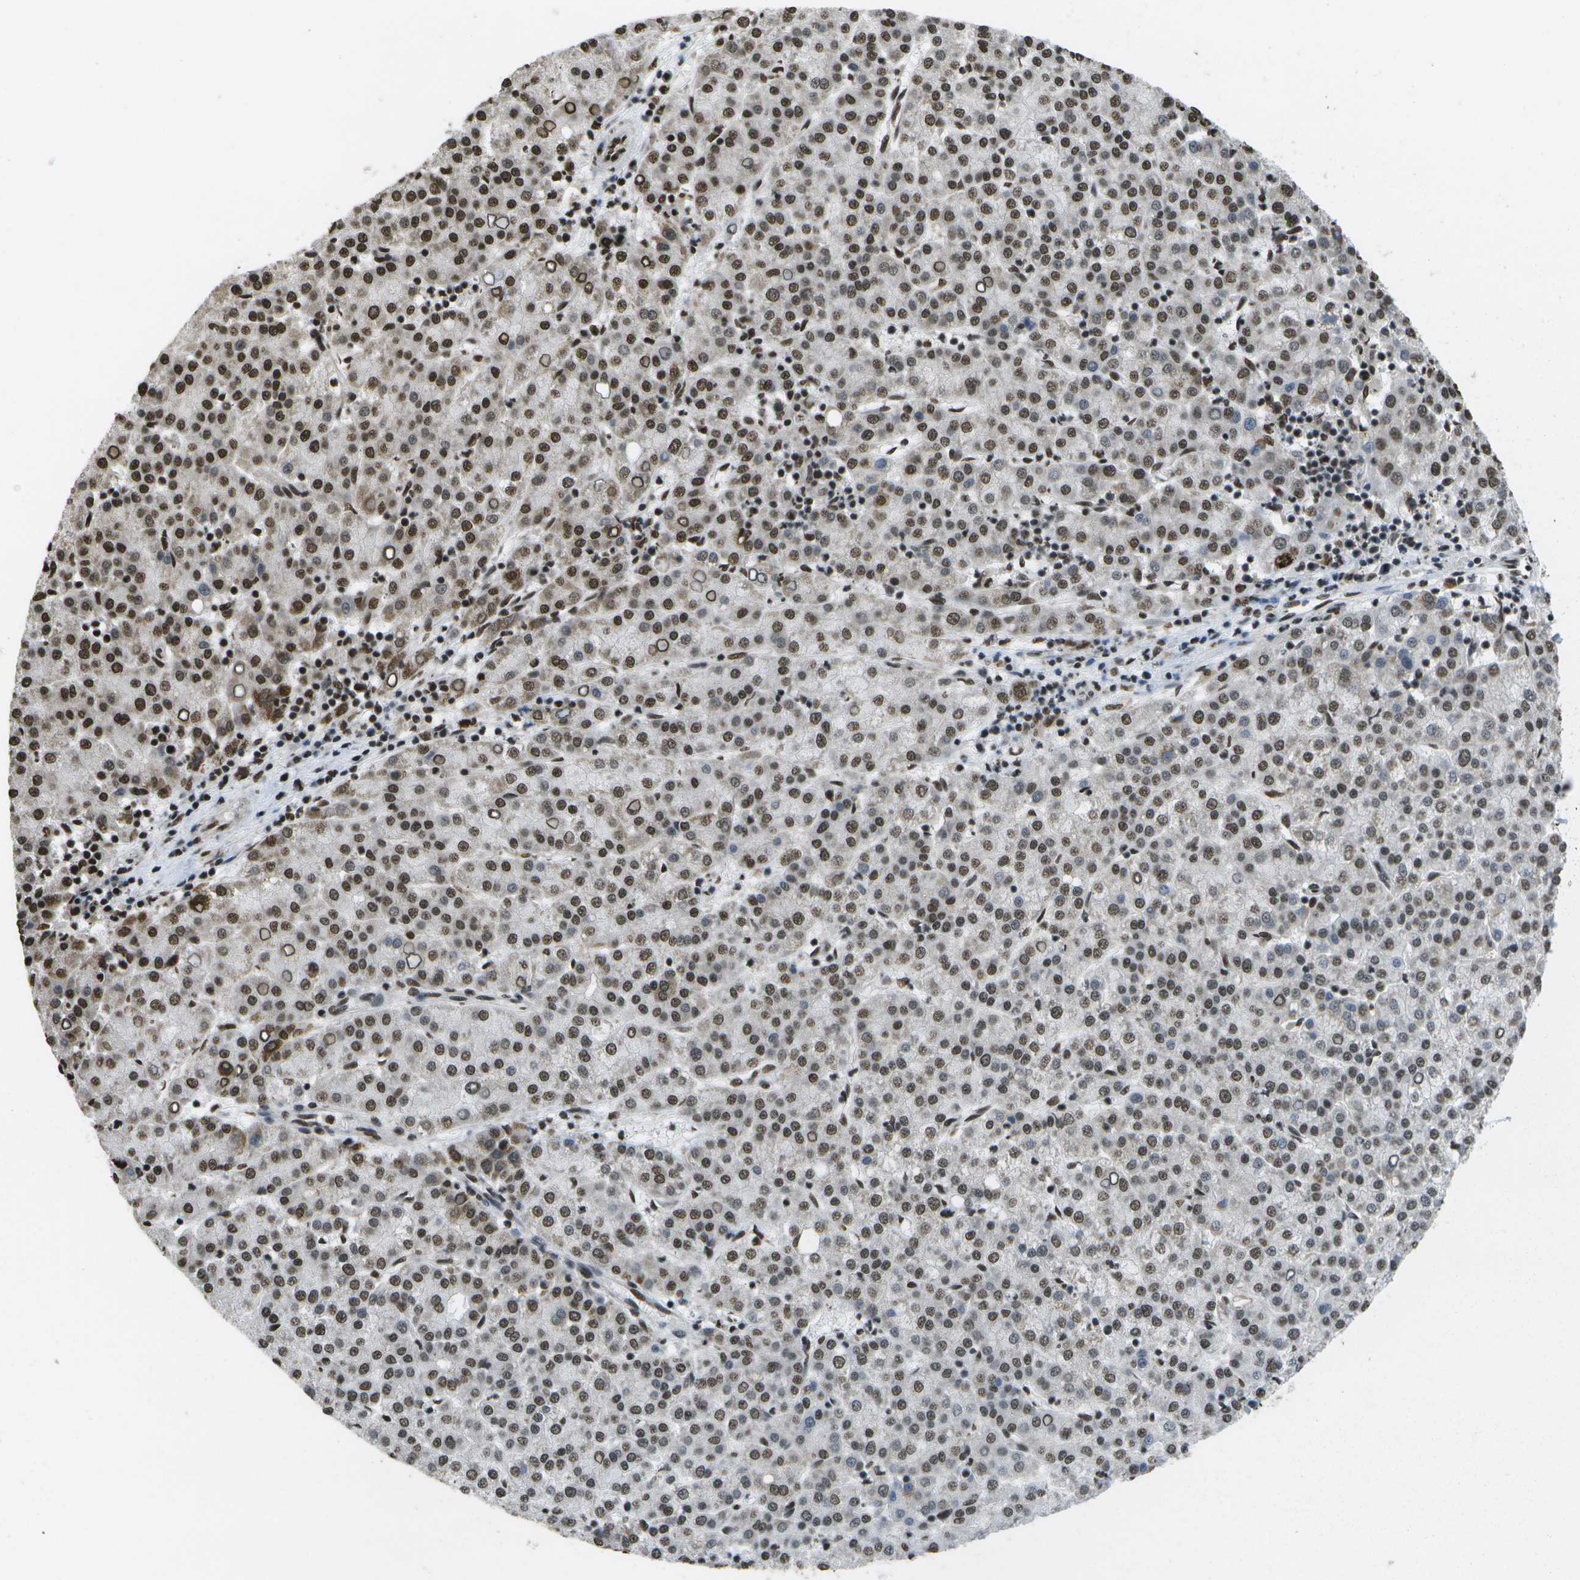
{"staining": {"intensity": "strong", "quantity": "25%-75%", "location": "nuclear"}, "tissue": "liver cancer", "cell_type": "Tumor cells", "image_type": "cancer", "snomed": [{"axis": "morphology", "description": "Carcinoma, Hepatocellular, NOS"}, {"axis": "topography", "description": "Liver"}], "caption": "Liver hepatocellular carcinoma stained with a protein marker displays strong staining in tumor cells.", "gene": "SPEN", "patient": {"sex": "female", "age": 58}}